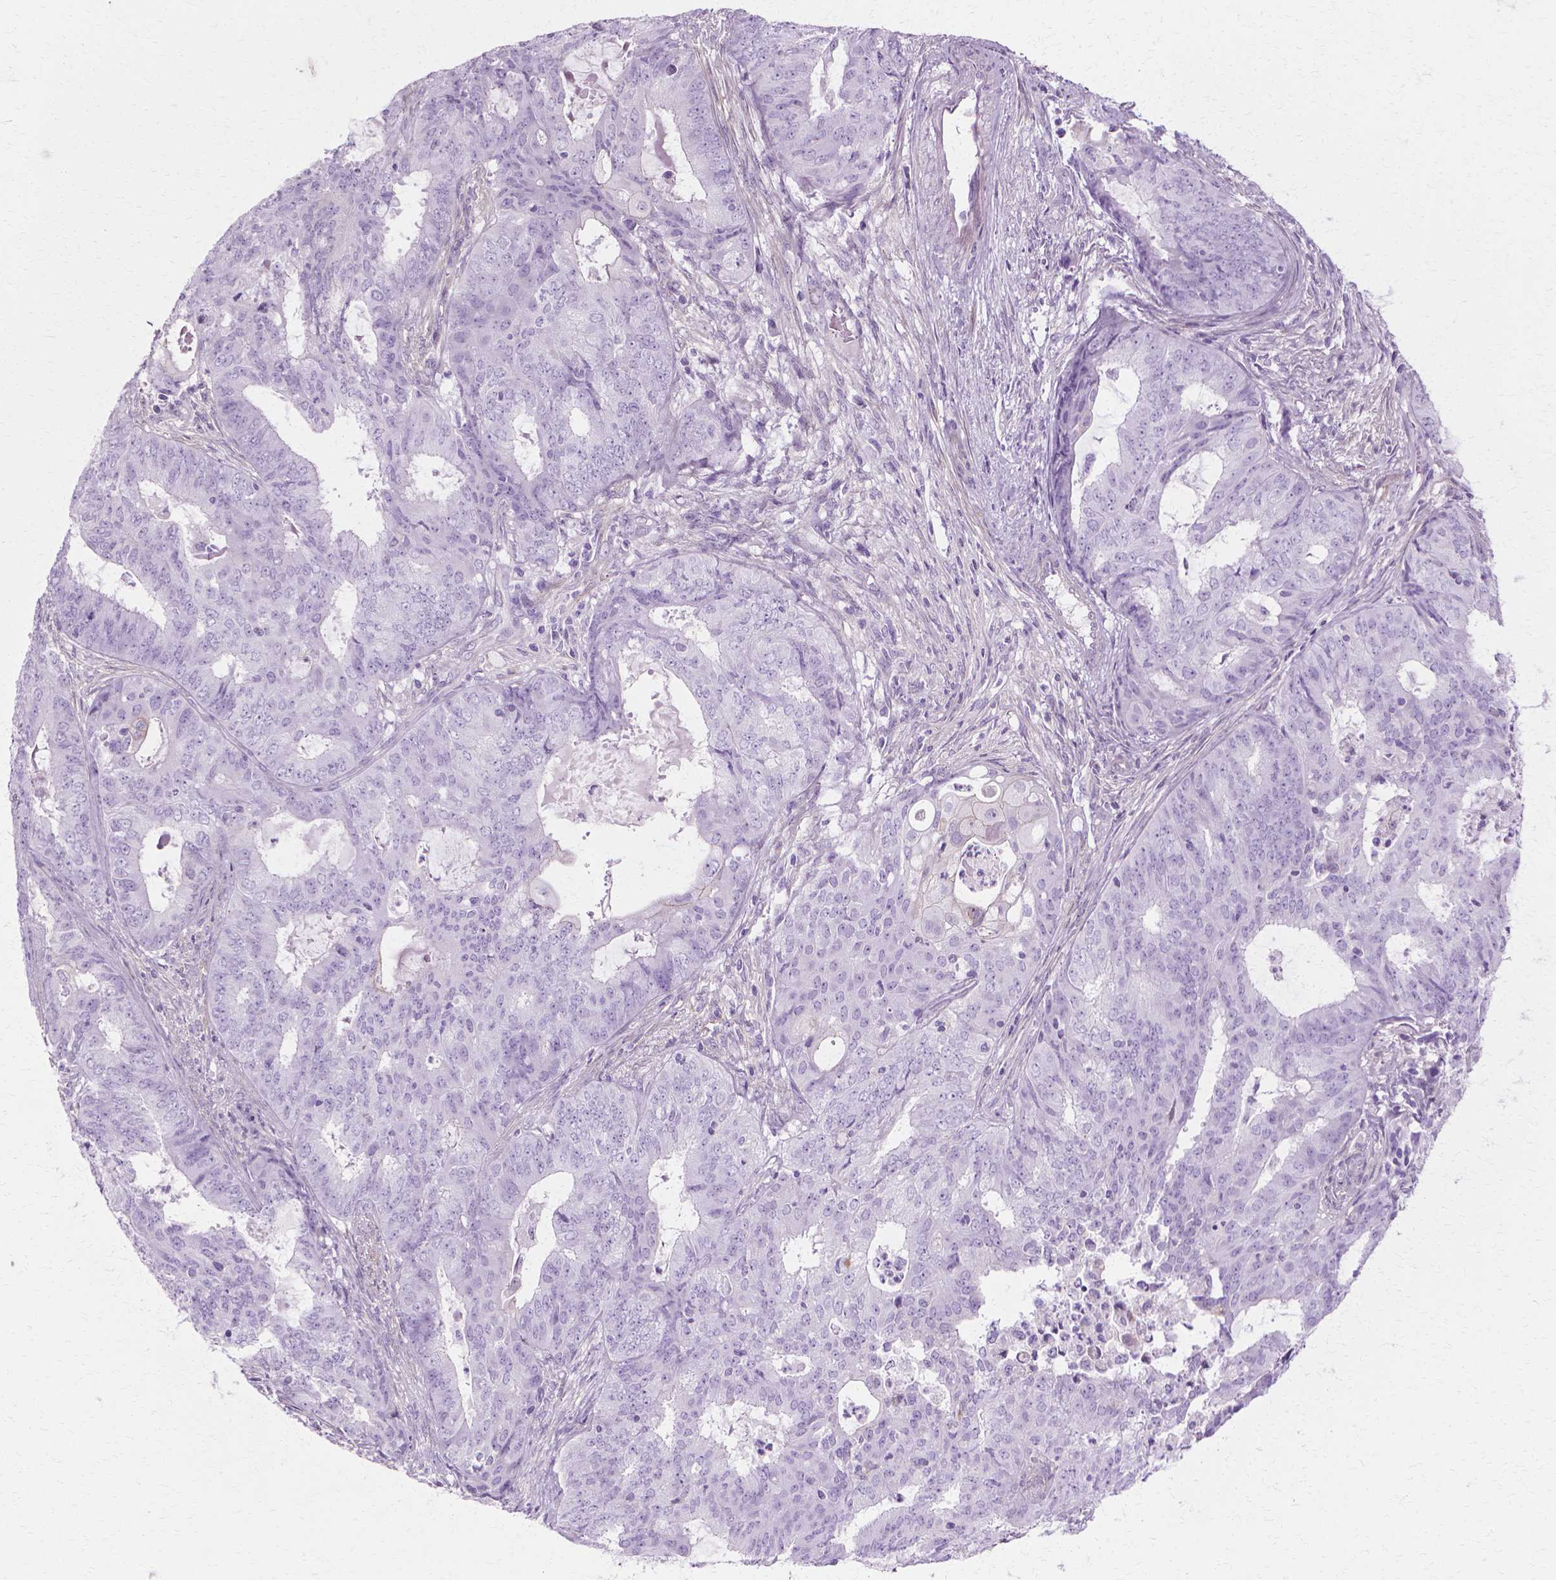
{"staining": {"intensity": "negative", "quantity": "none", "location": "none"}, "tissue": "endometrial cancer", "cell_type": "Tumor cells", "image_type": "cancer", "snomed": [{"axis": "morphology", "description": "Adenocarcinoma, NOS"}, {"axis": "topography", "description": "Endometrium"}], "caption": "Immunohistochemistry photomicrograph of neoplastic tissue: human endometrial cancer stained with DAB (3,3'-diaminobenzidine) displays no significant protein staining in tumor cells.", "gene": "CFAP157", "patient": {"sex": "female", "age": 62}}